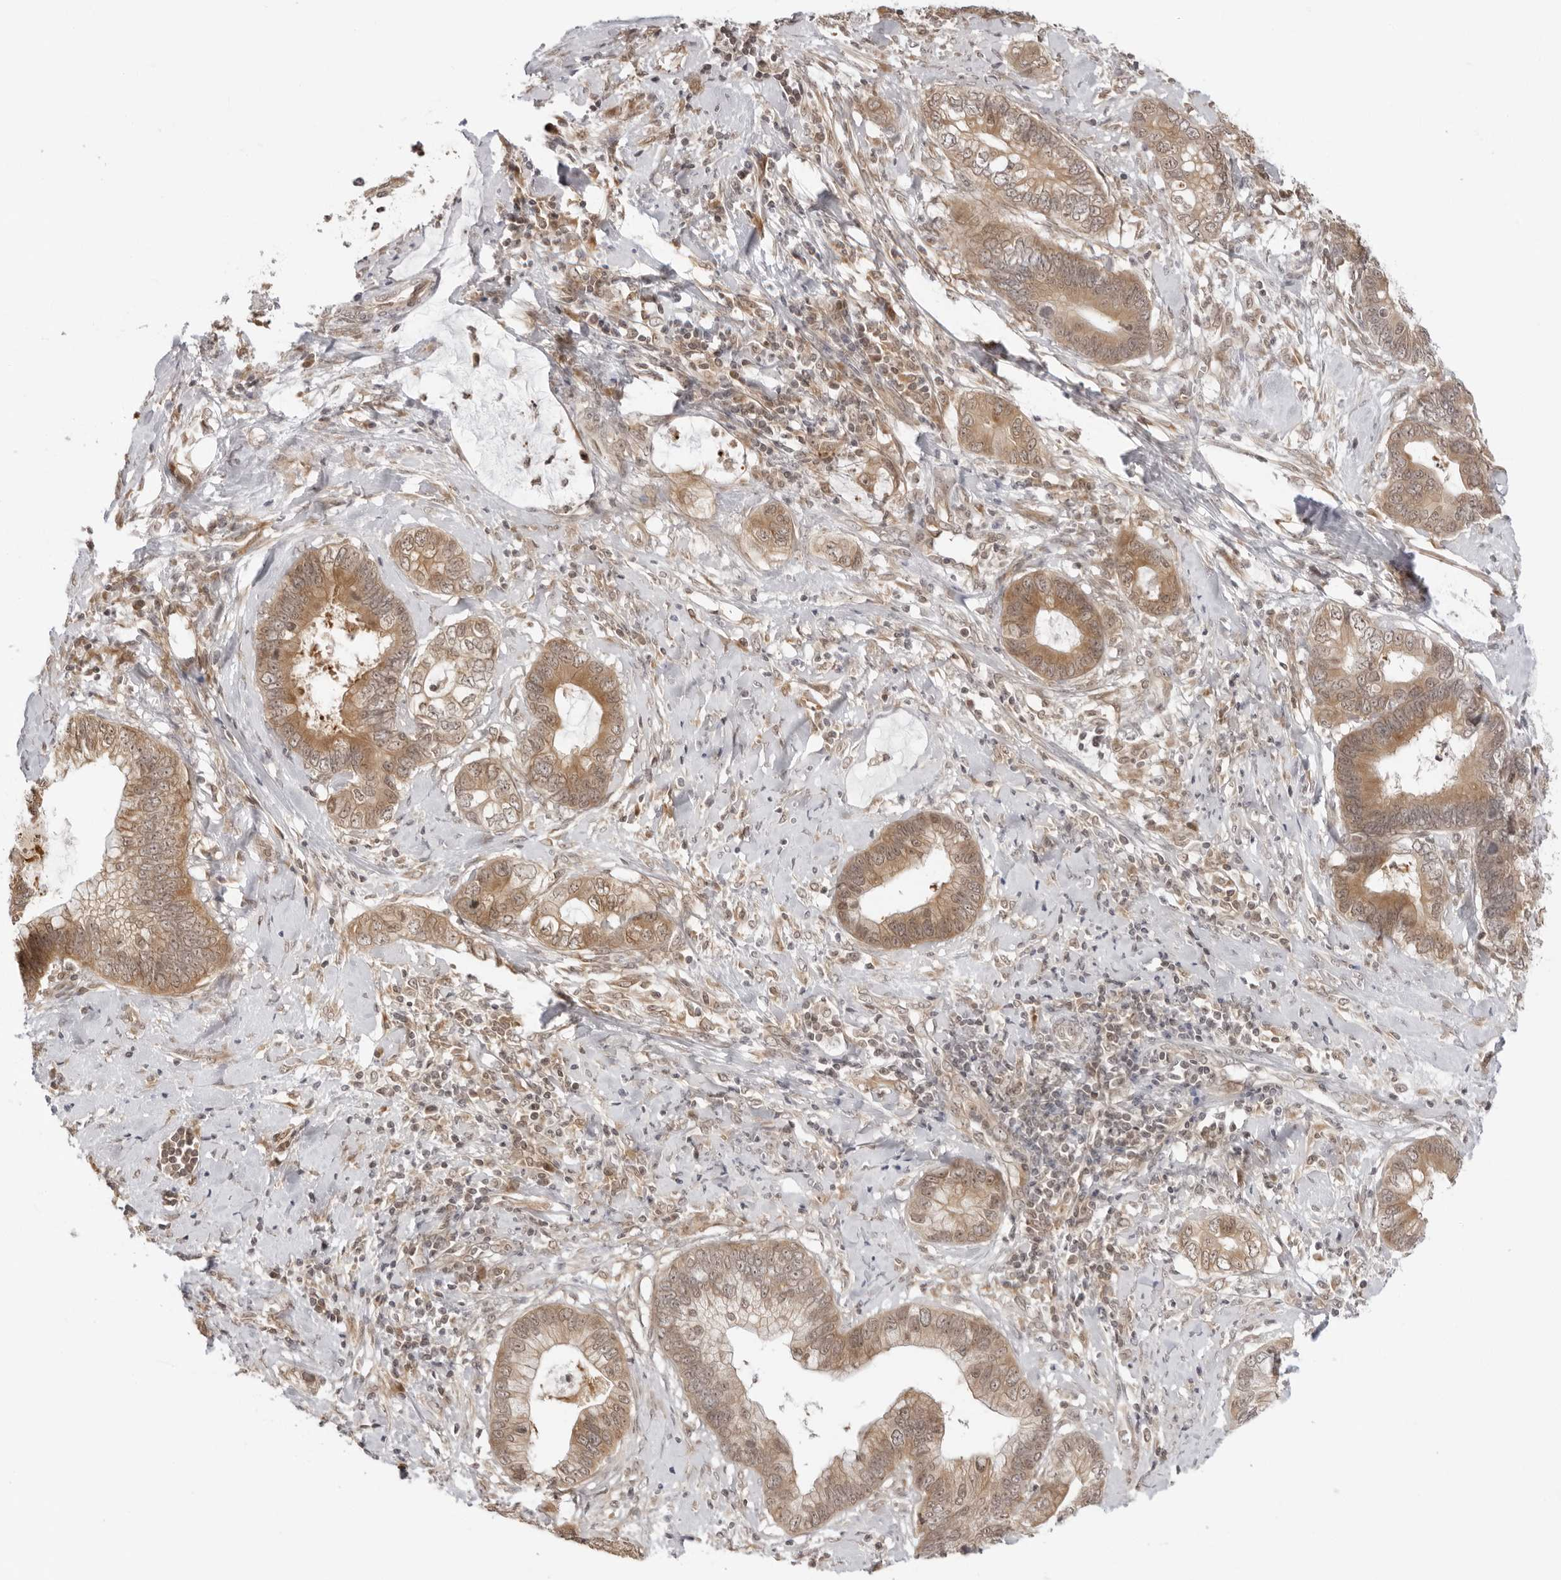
{"staining": {"intensity": "moderate", "quantity": ">75%", "location": "cytoplasmic/membranous"}, "tissue": "cervical cancer", "cell_type": "Tumor cells", "image_type": "cancer", "snomed": [{"axis": "morphology", "description": "Adenocarcinoma, NOS"}, {"axis": "topography", "description": "Cervix"}], "caption": "Moderate cytoplasmic/membranous protein expression is present in about >75% of tumor cells in adenocarcinoma (cervical). (DAB (3,3'-diaminobenzidine) = brown stain, brightfield microscopy at high magnification).", "gene": "PRRC2C", "patient": {"sex": "female", "age": 44}}